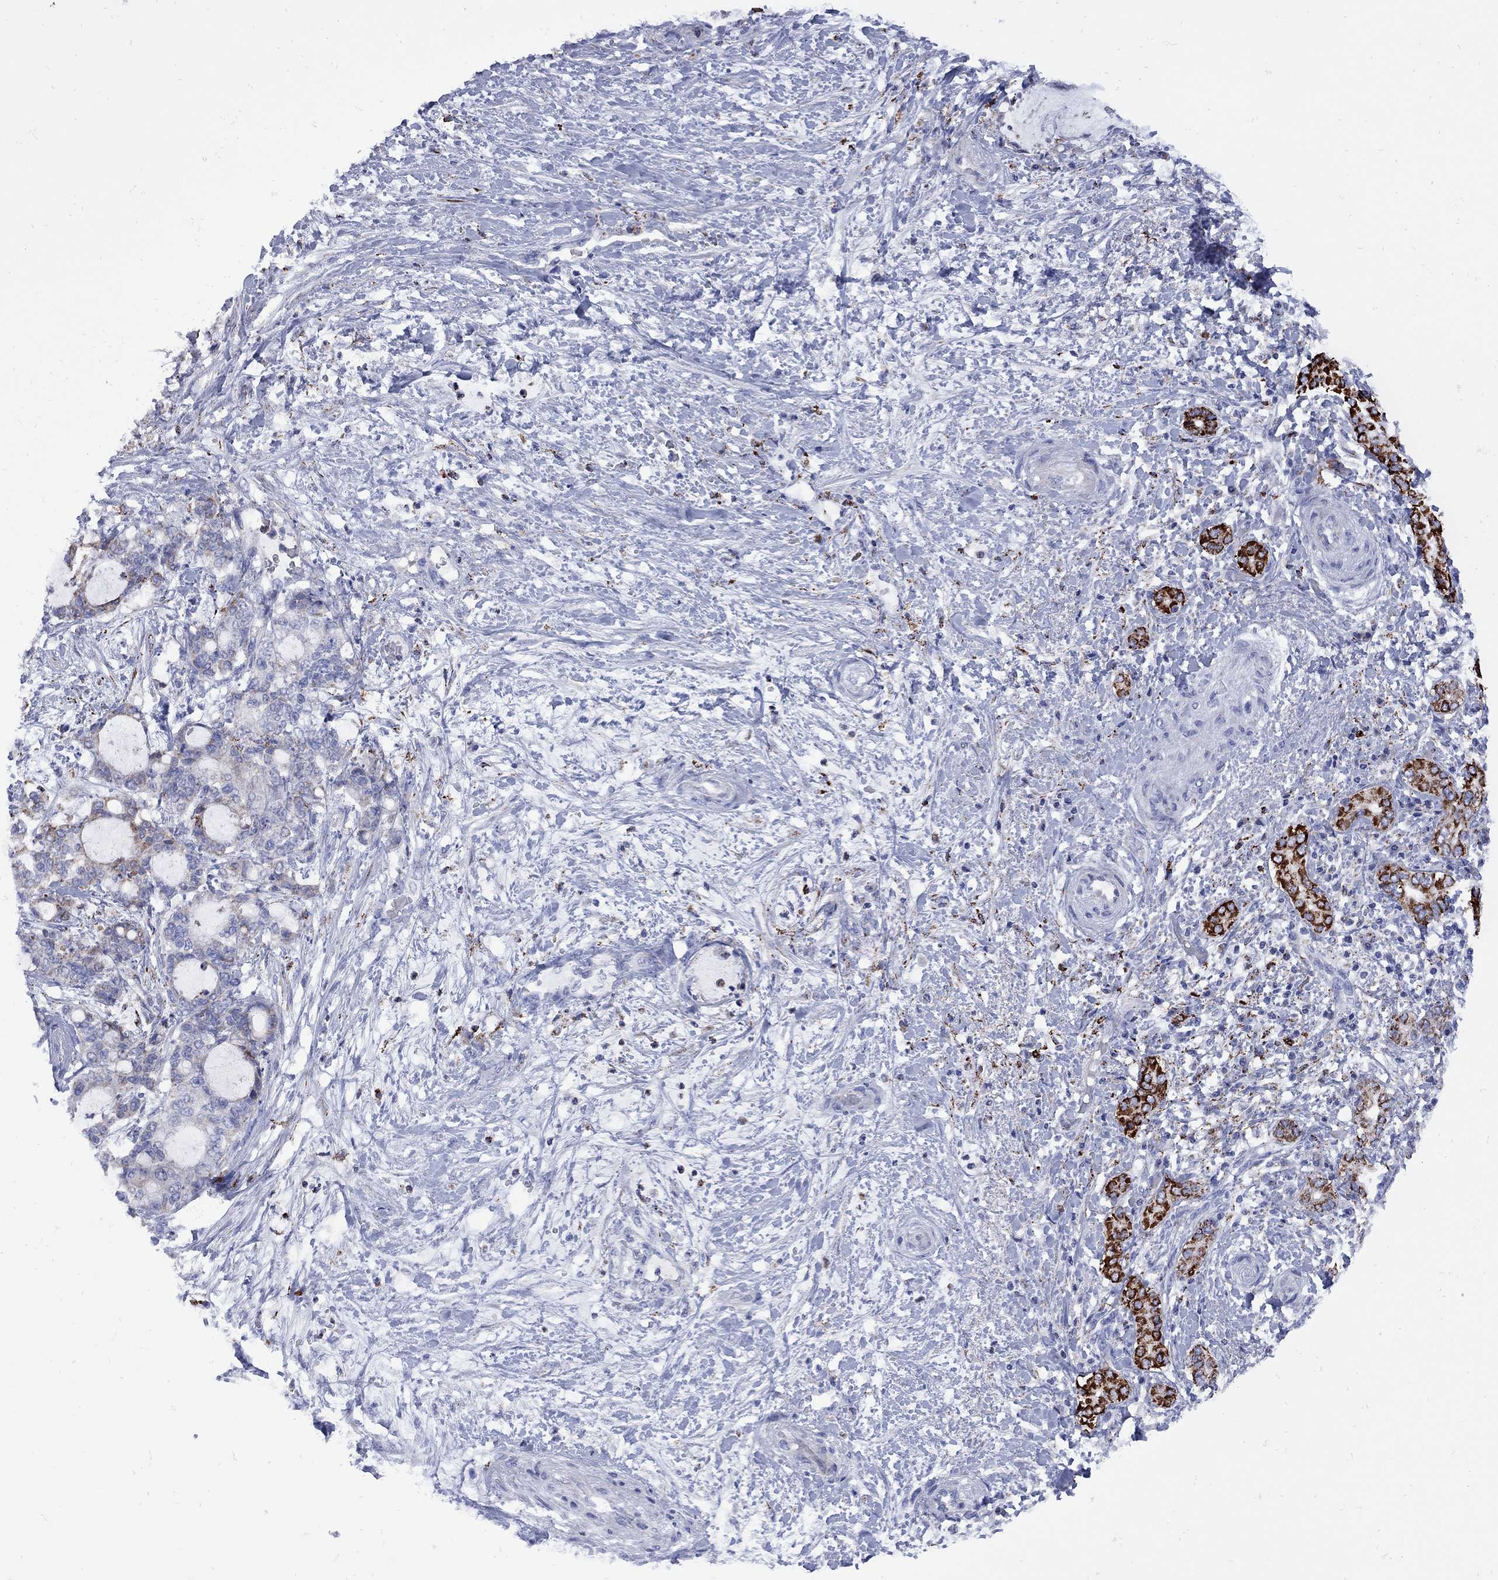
{"staining": {"intensity": "strong", "quantity": "<25%", "location": "cytoplasmic/membranous"}, "tissue": "liver cancer", "cell_type": "Tumor cells", "image_type": "cancer", "snomed": [{"axis": "morphology", "description": "Normal tissue, NOS"}, {"axis": "morphology", "description": "Cholangiocarcinoma"}, {"axis": "topography", "description": "Liver"}, {"axis": "topography", "description": "Peripheral nerve tissue"}], "caption": "Tumor cells show medium levels of strong cytoplasmic/membranous expression in about <25% of cells in cholangiocarcinoma (liver).", "gene": "SESTD1", "patient": {"sex": "female", "age": 73}}